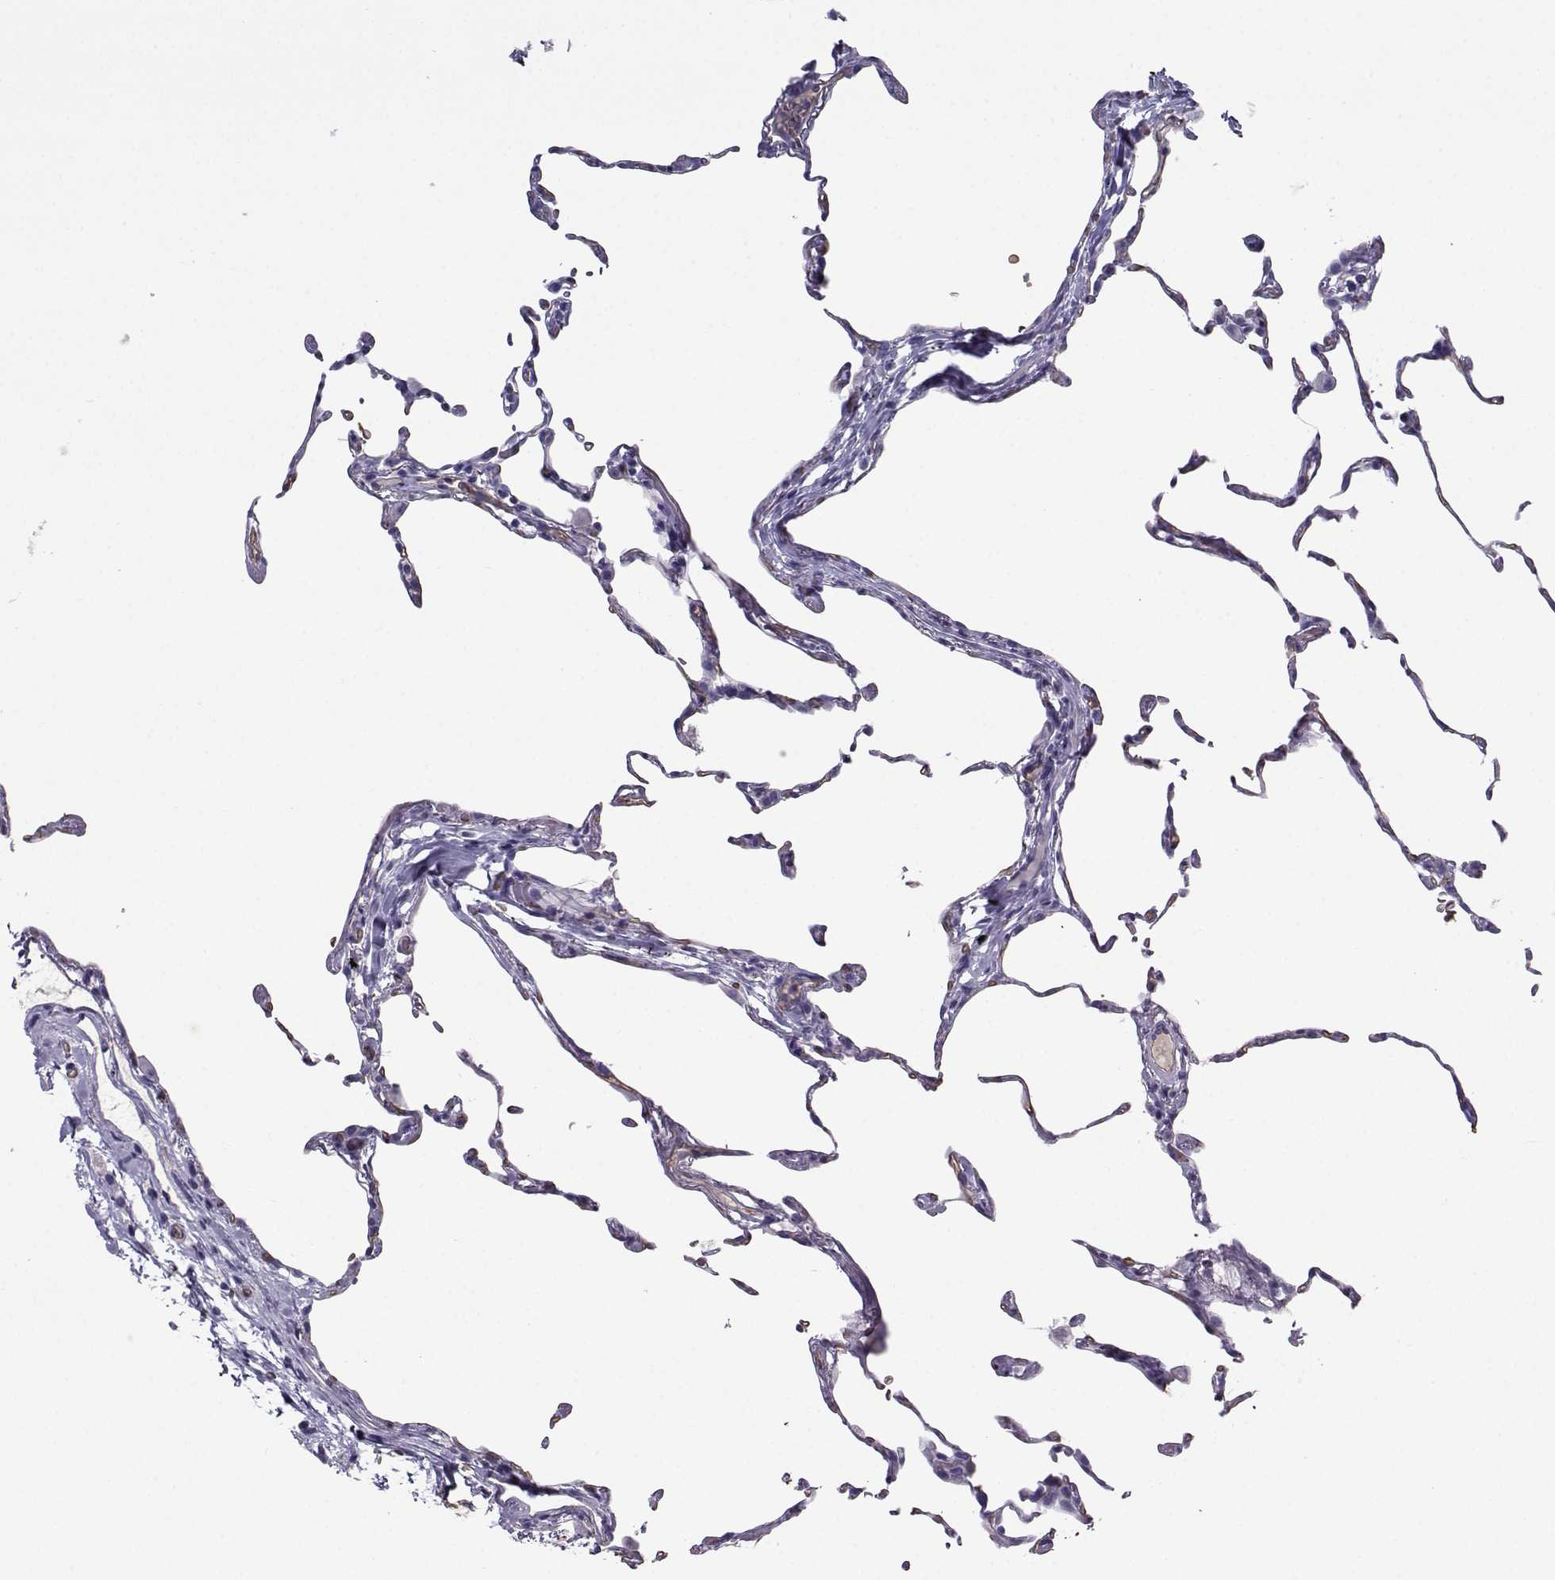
{"staining": {"intensity": "negative", "quantity": "none", "location": "none"}, "tissue": "lung", "cell_type": "Alveolar cells", "image_type": "normal", "snomed": [{"axis": "morphology", "description": "Normal tissue, NOS"}, {"axis": "topography", "description": "Lung"}], "caption": "Human lung stained for a protein using immunohistochemistry reveals no expression in alveolar cells.", "gene": "CLUL1", "patient": {"sex": "female", "age": 57}}